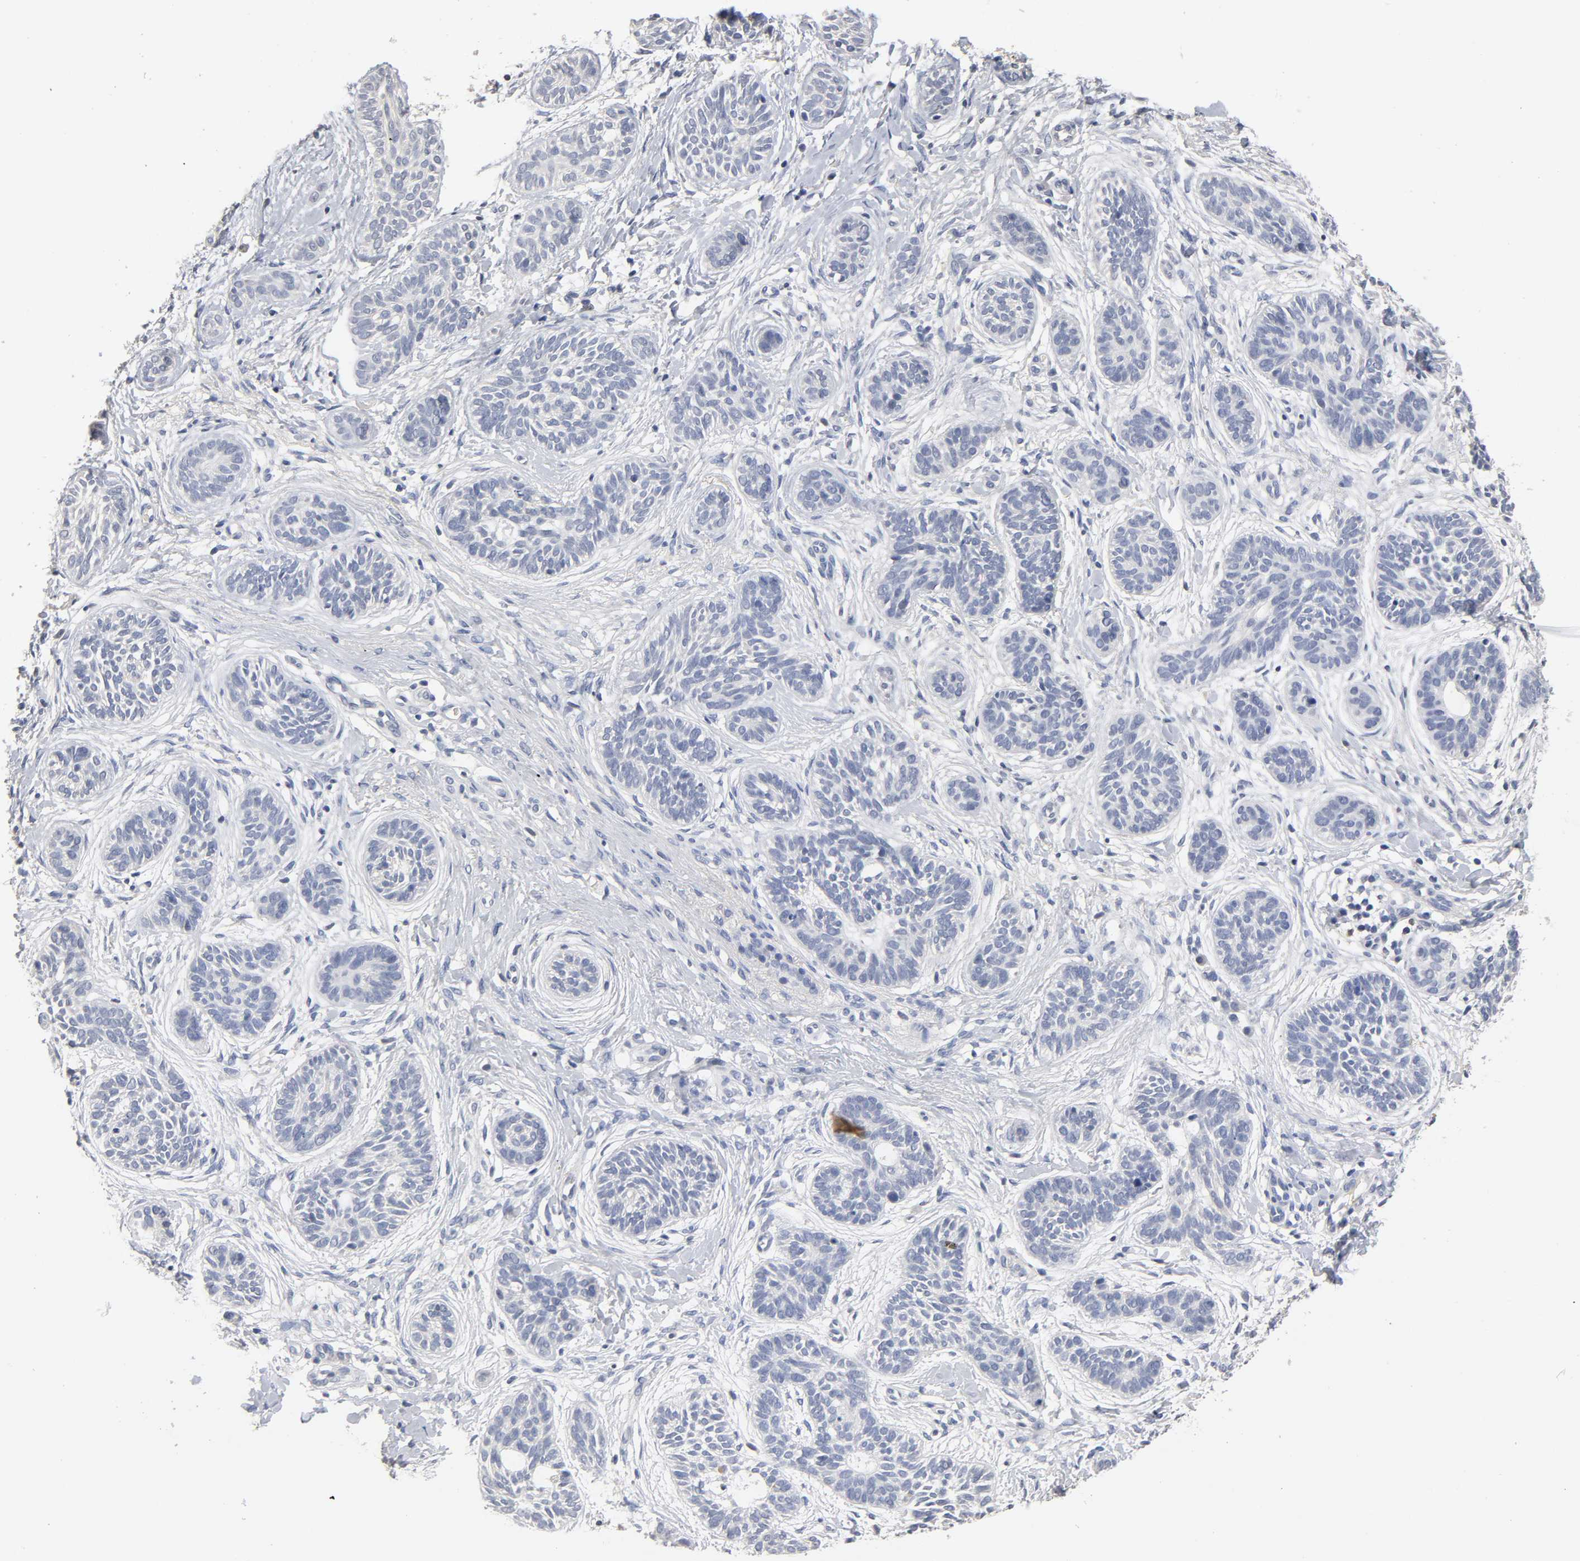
{"staining": {"intensity": "negative", "quantity": "none", "location": "none"}, "tissue": "skin cancer", "cell_type": "Tumor cells", "image_type": "cancer", "snomed": [{"axis": "morphology", "description": "Normal tissue, NOS"}, {"axis": "morphology", "description": "Basal cell carcinoma"}, {"axis": "topography", "description": "Skin"}], "caption": "Immunohistochemistry micrograph of skin cancer stained for a protein (brown), which demonstrates no staining in tumor cells.", "gene": "OVOL1", "patient": {"sex": "male", "age": 63}}